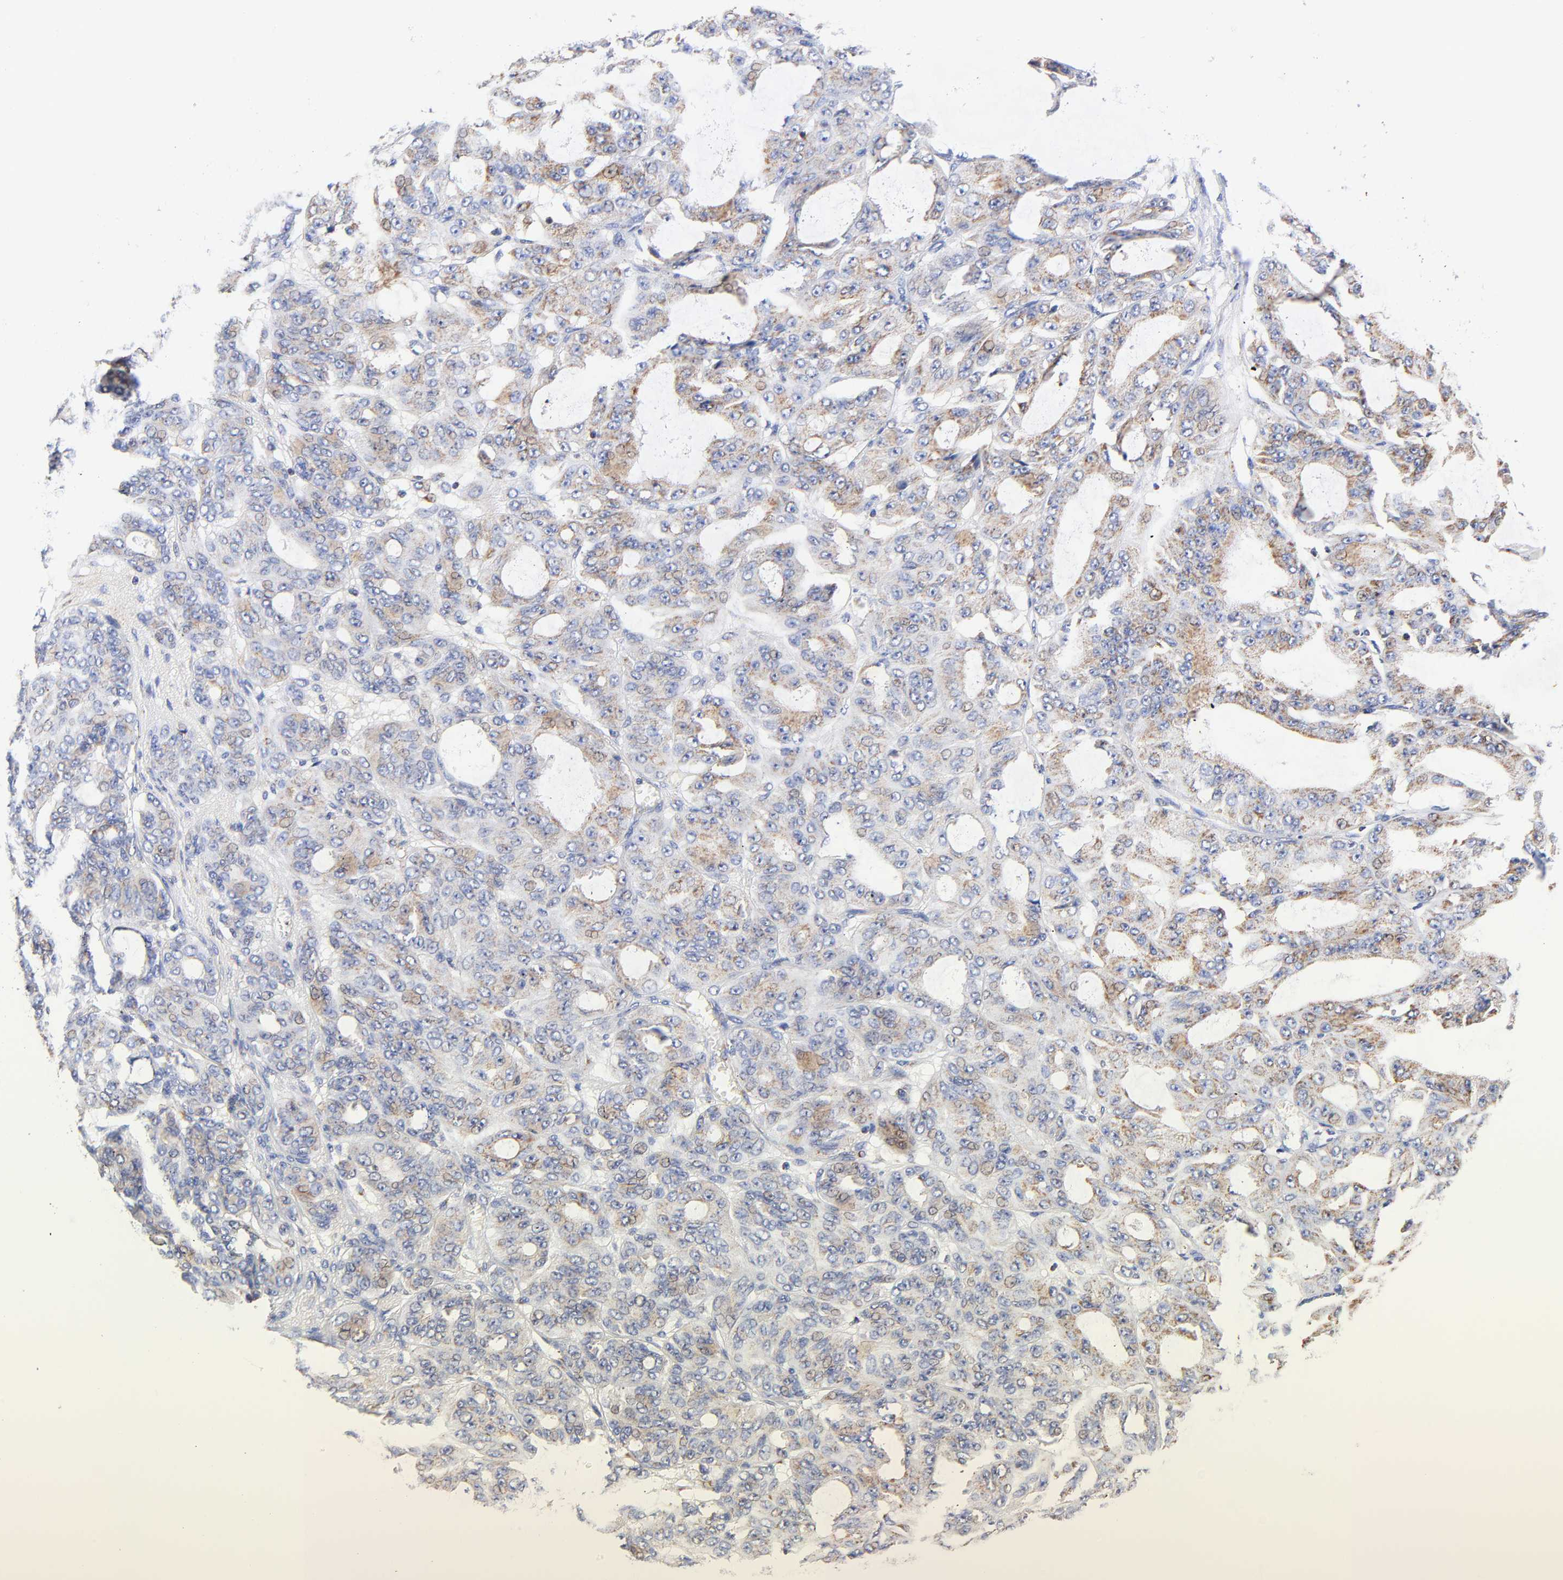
{"staining": {"intensity": "moderate", "quantity": "25%-75%", "location": "cytoplasmic/membranous"}, "tissue": "ovarian cancer", "cell_type": "Tumor cells", "image_type": "cancer", "snomed": [{"axis": "morphology", "description": "Carcinoma, endometroid"}, {"axis": "topography", "description": "Ovary"}], "caption": "IHC of endometroid carcinoma (ovarian) exhibits medium levels of moderate cytoplasmic/membranous staining in about 25%-75% of tumor cells. The staining was performed using DAB (3,3'-diaminobenzidine) to visualize the protein expression in brown, while the nuclei were stained in blue with hematoxylin (Magnification: 20x).", "gene": "ATP5F1D", "patient": {"sex": "female", "age": 61}}